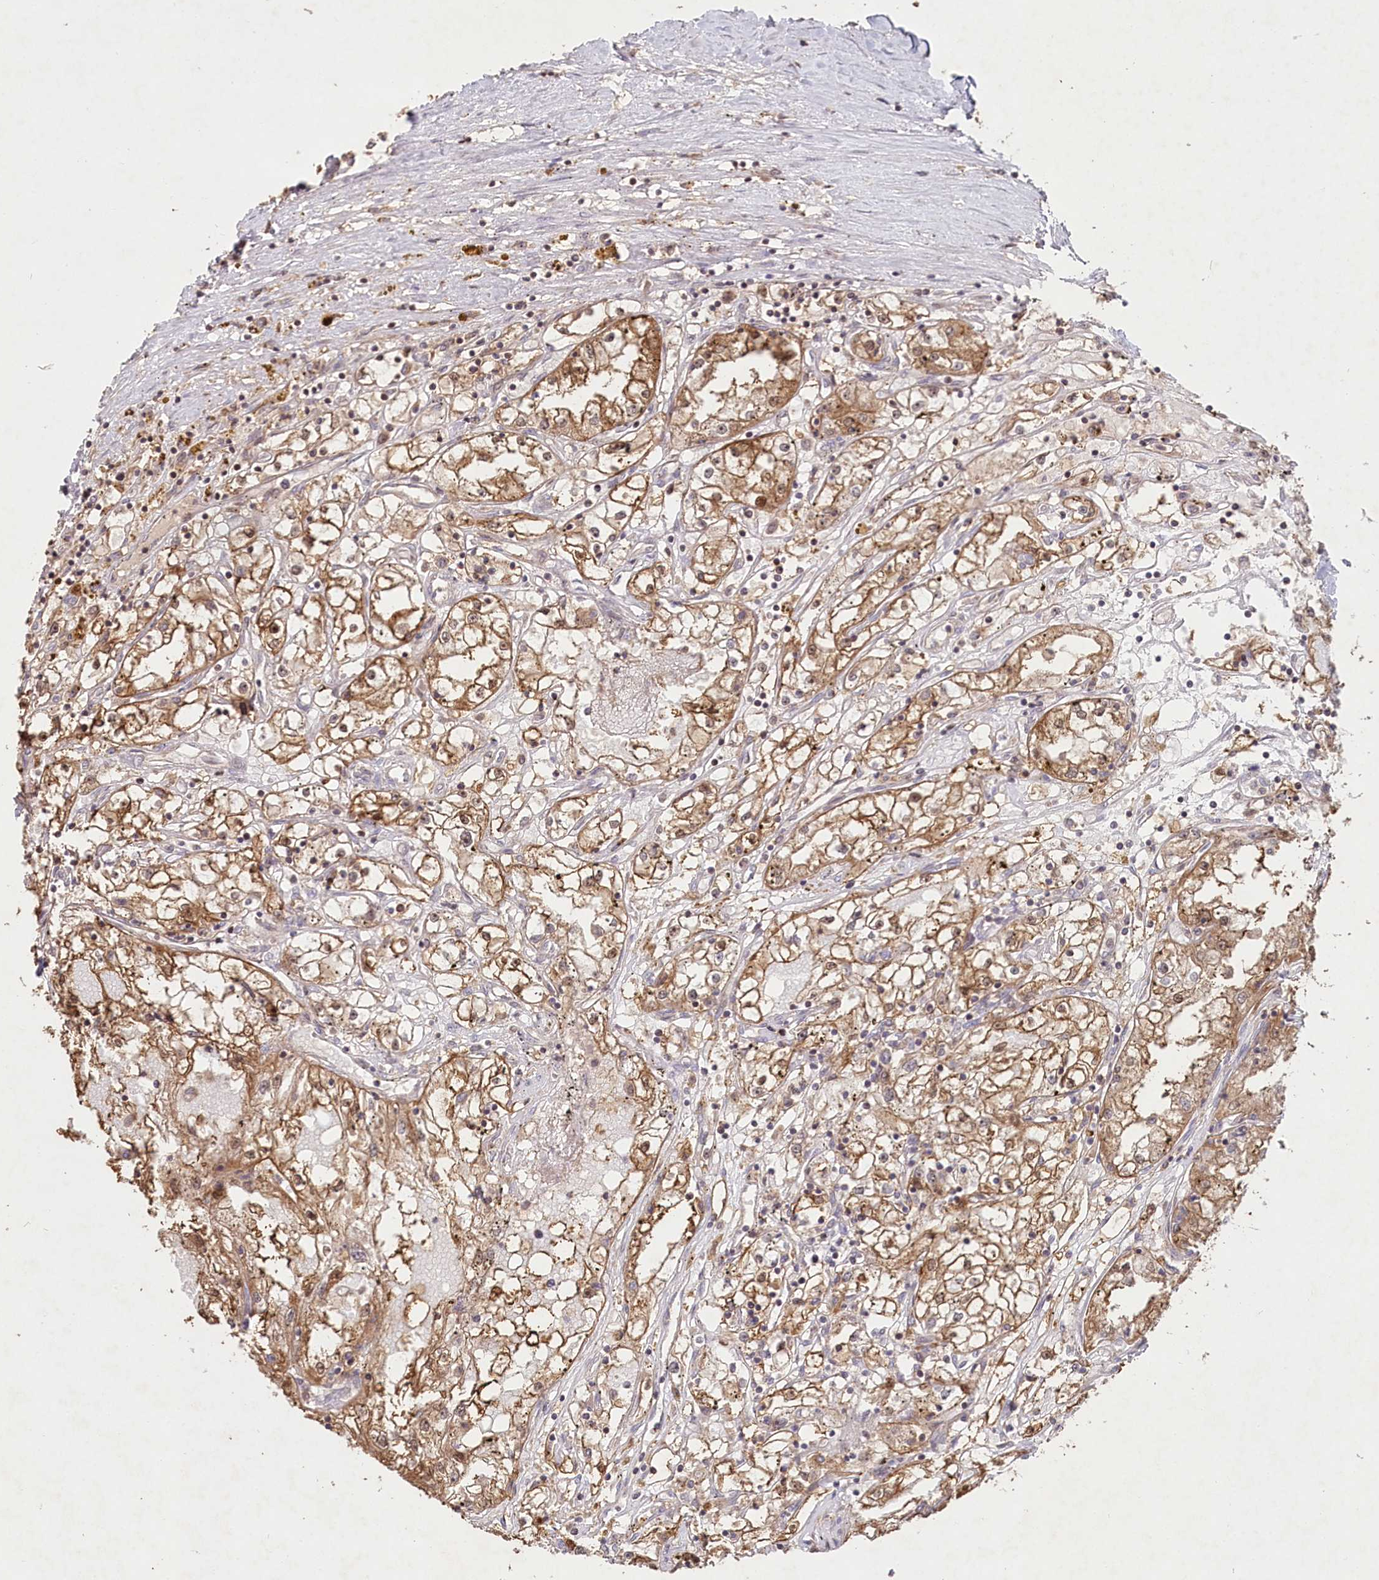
{"staining": {"intensity": "moderate", "quantity": ">75%", "location": "cytoplasmic/membranous"}, "tissue": "renal cancer", "cell_type": "Tumor cells", "image_type": "cancer", "snomed": [{"axis": "morphology", "description": "Adenocarcinoma, NOS"}, {"axis": "topography", "description": "Kidney"}], "caption": "Immunohistochemical staining of human renal cancer exhibits medium levels of moderate cytoplasmic/membranous positivity in approximately >75% of tumor cells. Nuclei are stained in blue.", "gene": "HAL", "patient": {"sex": "male", "age": 56}}